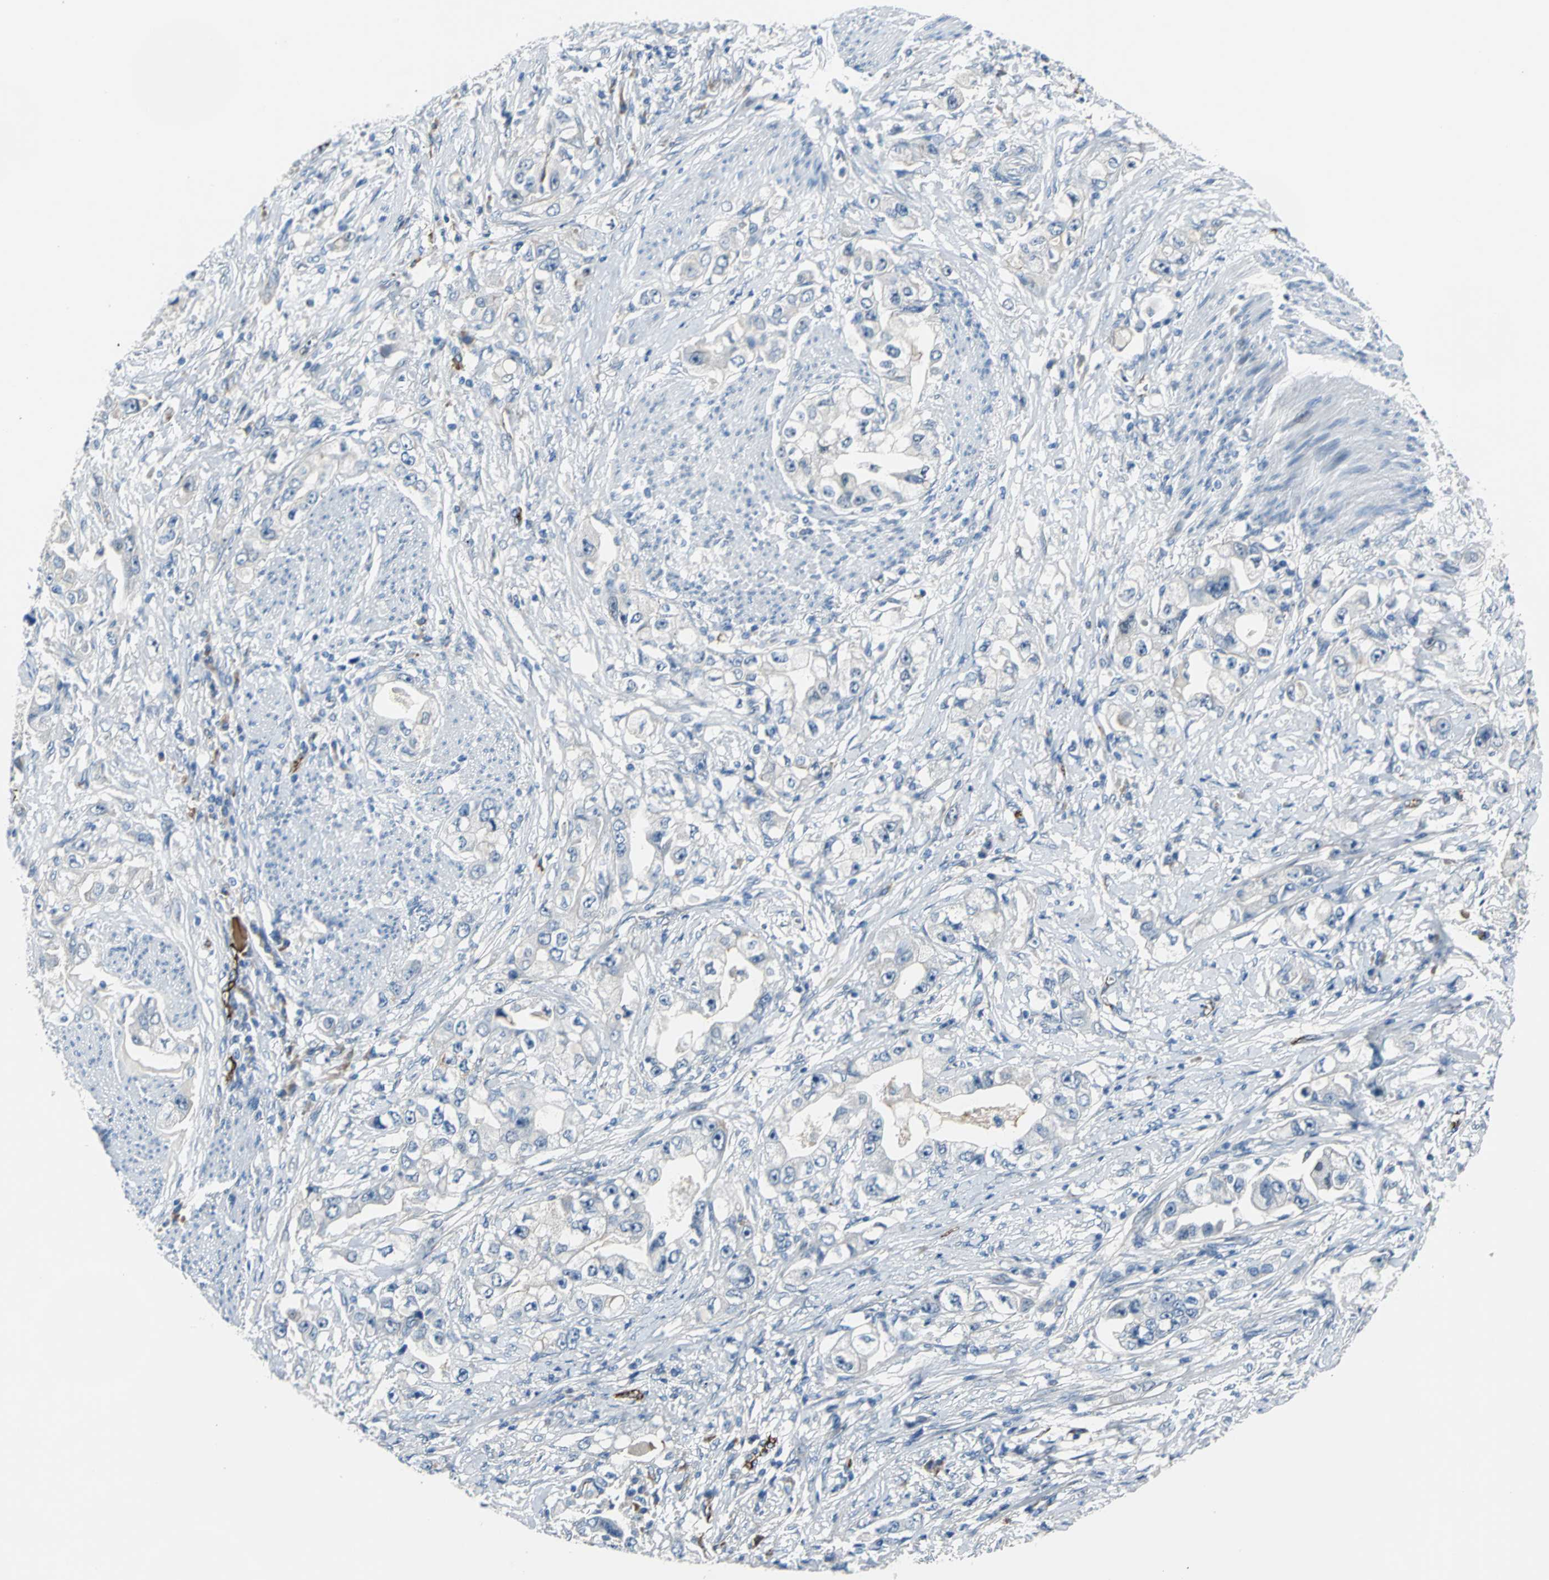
{"staining": {"intensity": "negative", "quantity": "none", "location": "none"}, "tissue": "stomach cancer", "cell_type": "Tumor cells", "image_type": "cancer", "snomed": [{"axis": "morphology", "description": "Adenocarcinoma, NOS"}, {"axis": "topography", "description": "Stomach, lower"}], "caption": "The micrograph reveals no staining of tumor cells in stomach cancer (adenocarcinoma).", "gene": "SELP", "patient": {"sex": "female", "age": 93}}